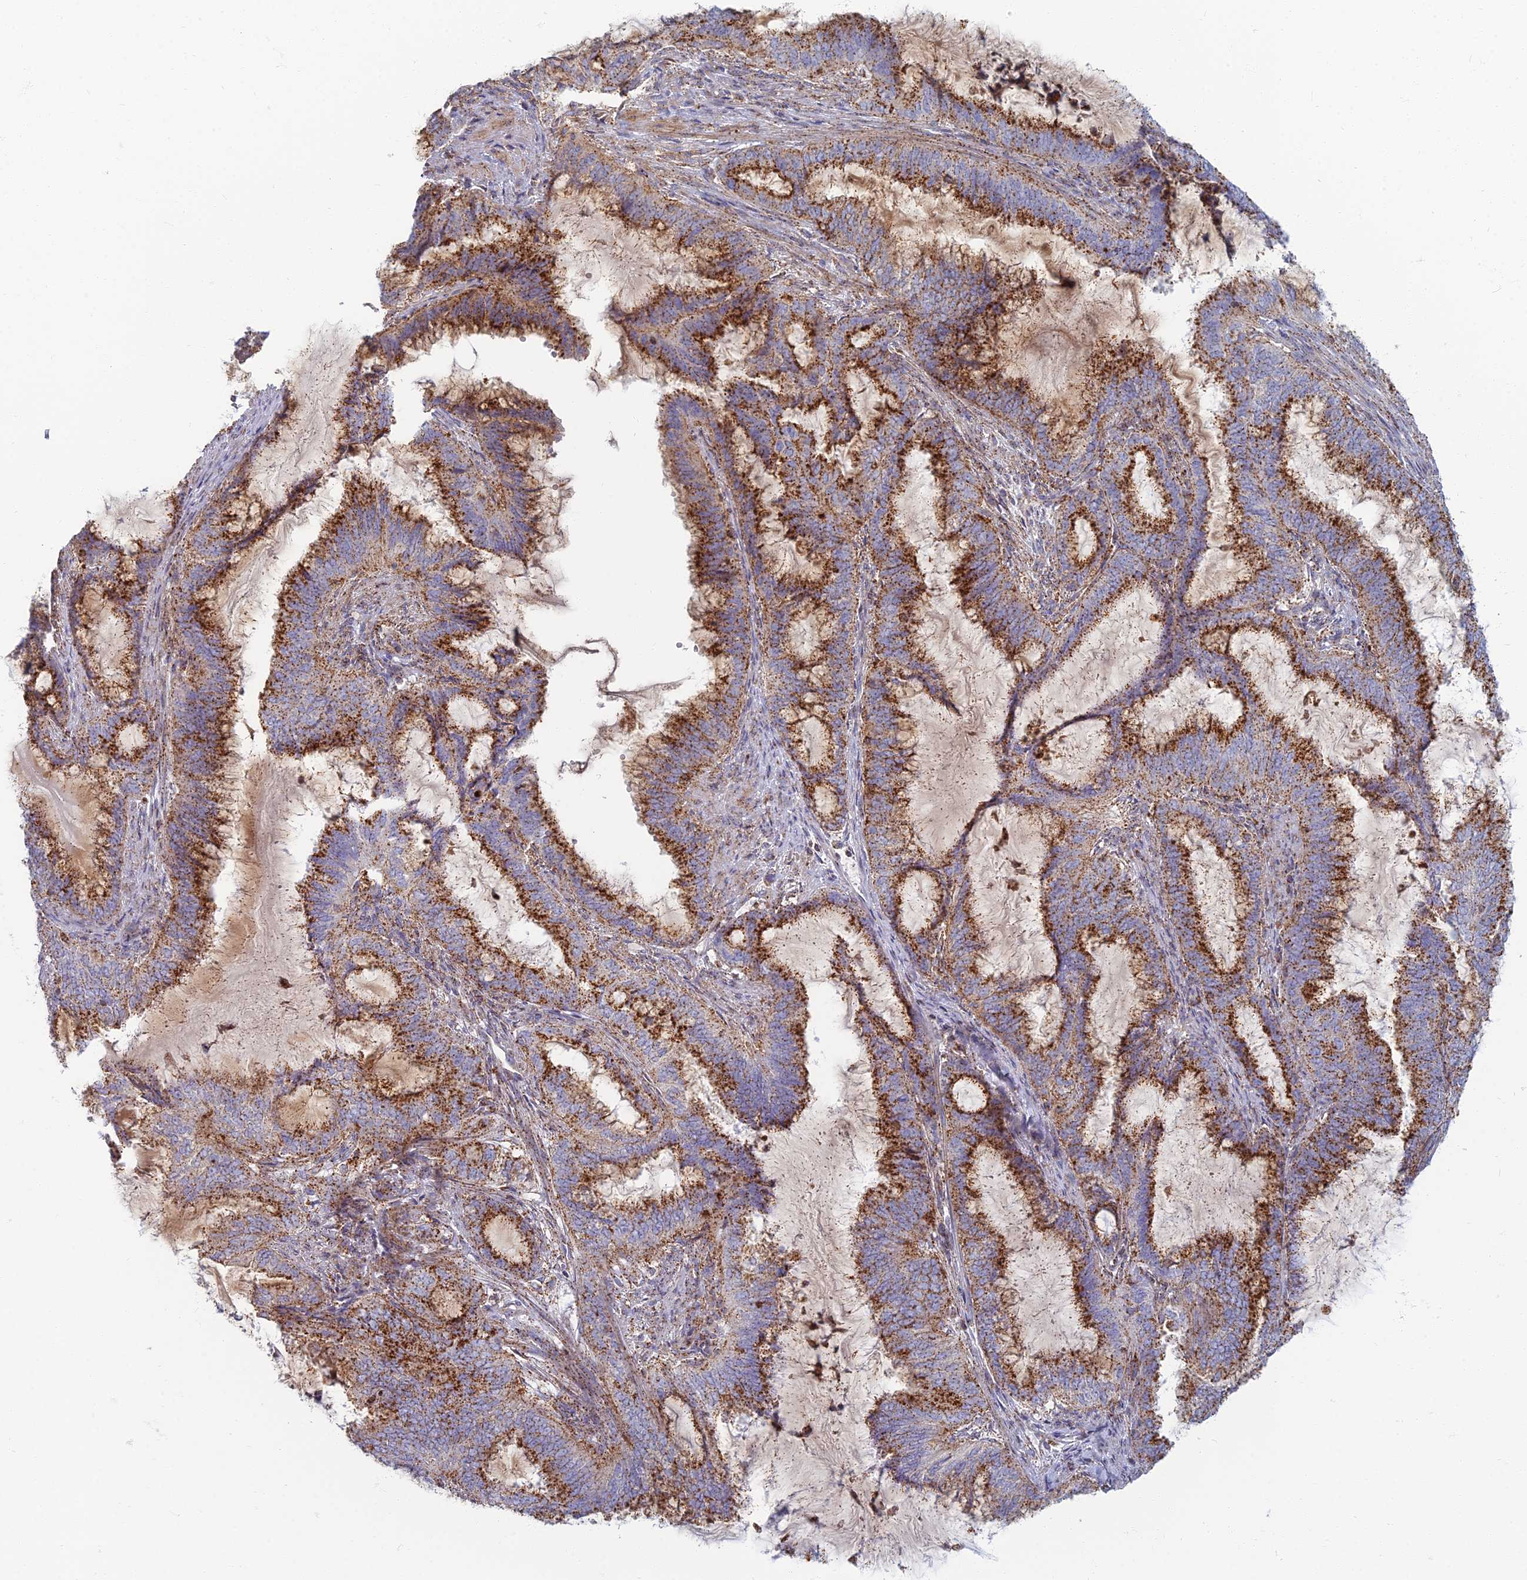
{"staining": {"intensity": "strong", "quantity": "25%-75%", "location": "cytoplasmic/membranous"}, "tissue": "endometrial cancer", "cell_type": "Tumor cells", "image_type": "cancer", "snomed": [{"axis": "morphology", "description": "Adenocarcinoma, NOS"}, {"axis": "topography", "description": "Endometrium"}], "caption": "A photomicrograph of human endometrial cancer stained for a protein exhibits strong cytoplasmic/membranous brown staining in tumor cells.", "gene": "CHMP4B", "patient": {"sex": "female", "age": 51}}